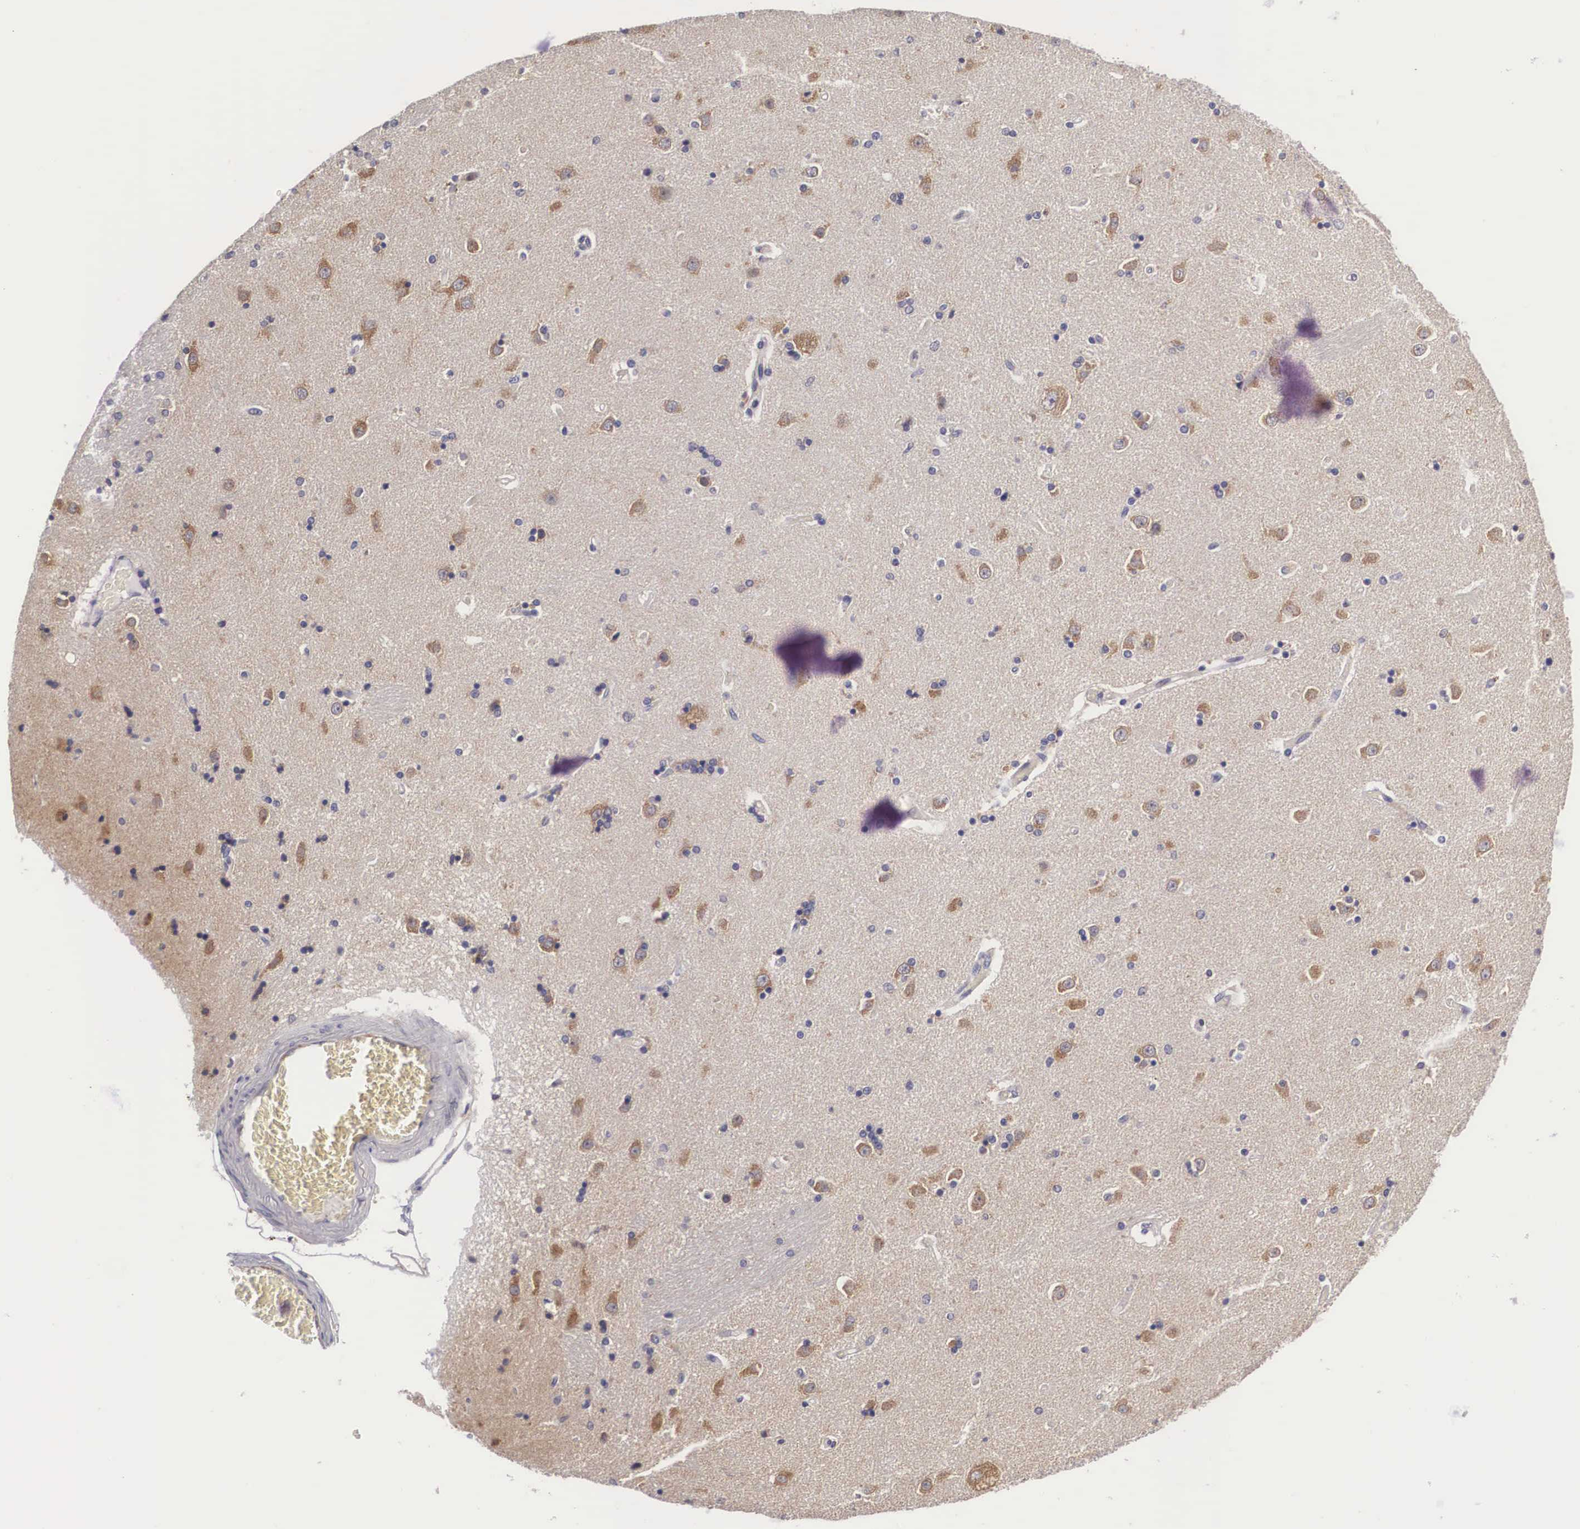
{"staining": {"intensity": "negative", "quantity": "none", "location": "none"}, "tissue": "caudate", "cell_type": "Glial cells", "image_type": "normal", "snomed": [{"axis": "morphology", "description": "Normal tissue, NOS"}, {"axis": "topography", "description": "Lateral ventricle wall"}], "caption": "Image shows no significant protein staining in glial cells of normal caudate. (DAB (3,3'-diaminobenzidine) immunohistochemistry, high magnification).", "gene": "GRIPAP1", "patient": {"sex": "female", "age": 54}}